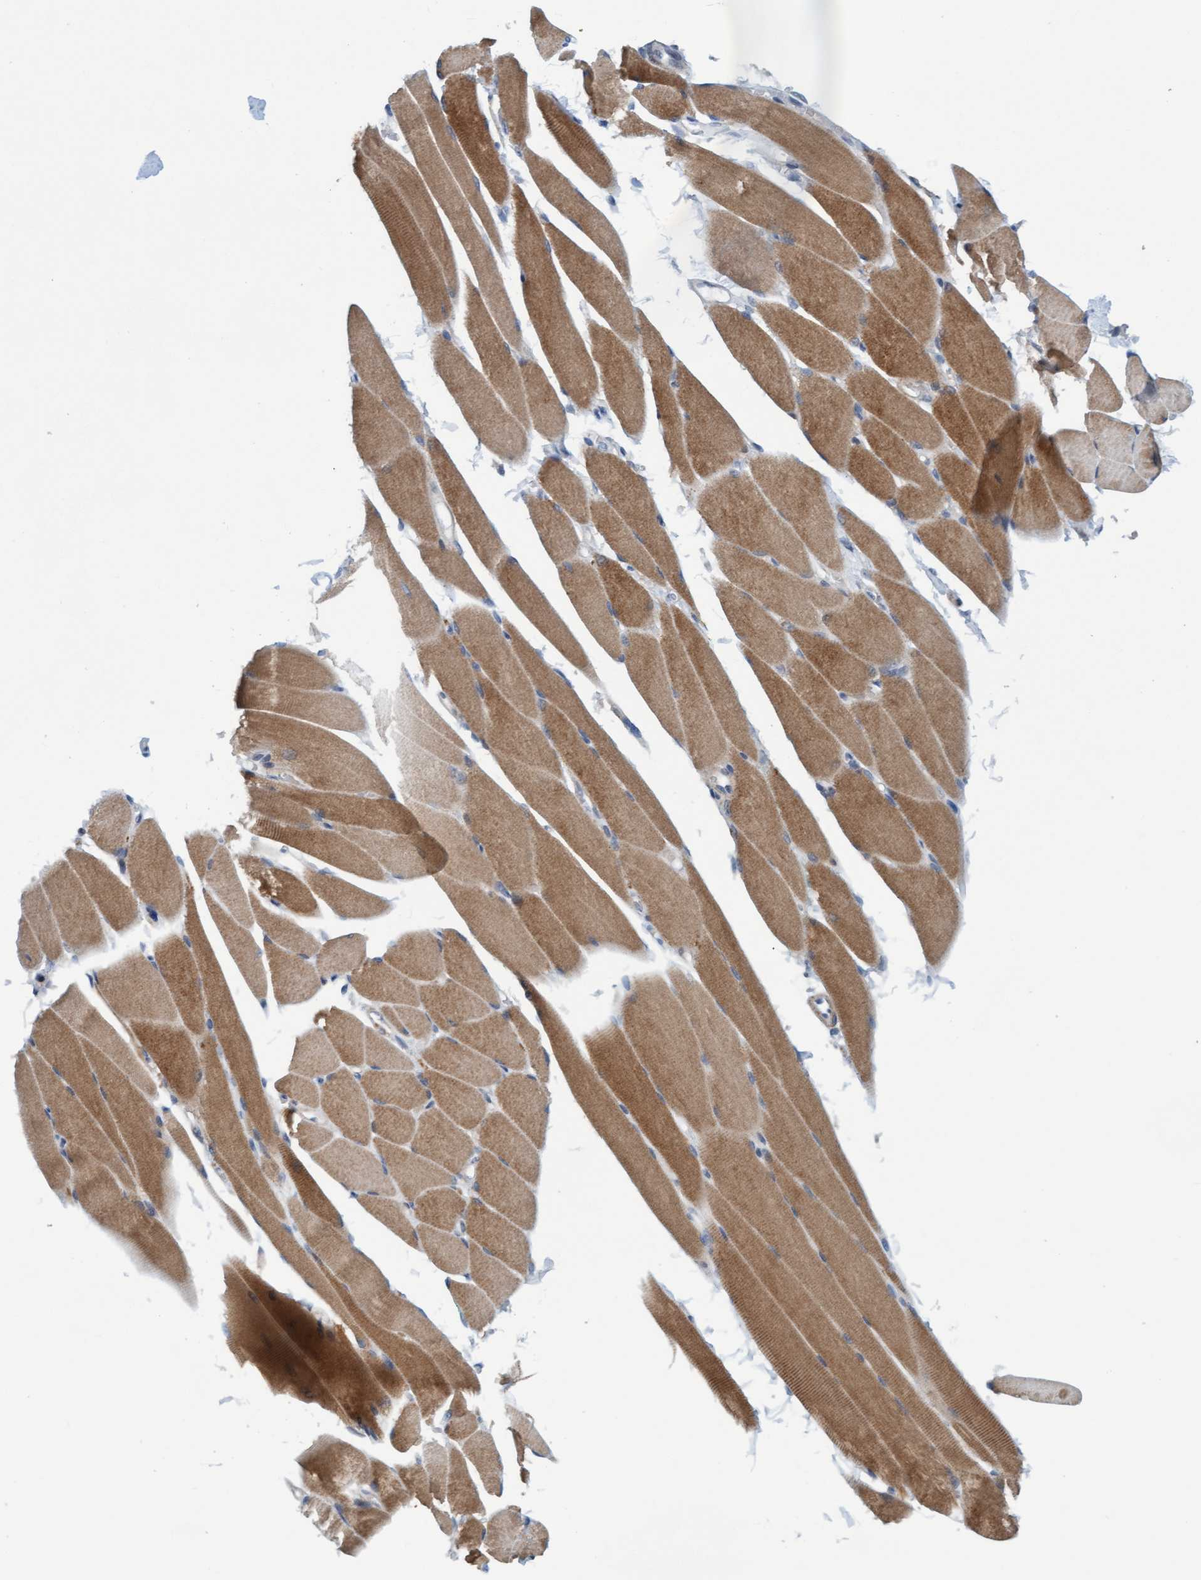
{"staining": {"intensity": "strong", "quantity": ">75%", "location": "cytoplasmic/membranous"}, "tissue": "skeletal muscle", "cell_type": "Myocytes", "image_type": "normal", "snomed": [{"axis": "morphology", "description": "Normal tissue, NOS"}, {"axis": "topography", "description": "Skeletal muscle"}, {"axis": "topography", "description": "Peripheral nerve tissue"}], "caption": "The image reveals immunohistochemical staining of unremarkable skeletal muscle. There is strong cytoplasmic/membranous positivity is appreciated in approximately >75% of myocytes.", "gene": "KLHL25", "patient": {"sex": "female", "age": 84}}